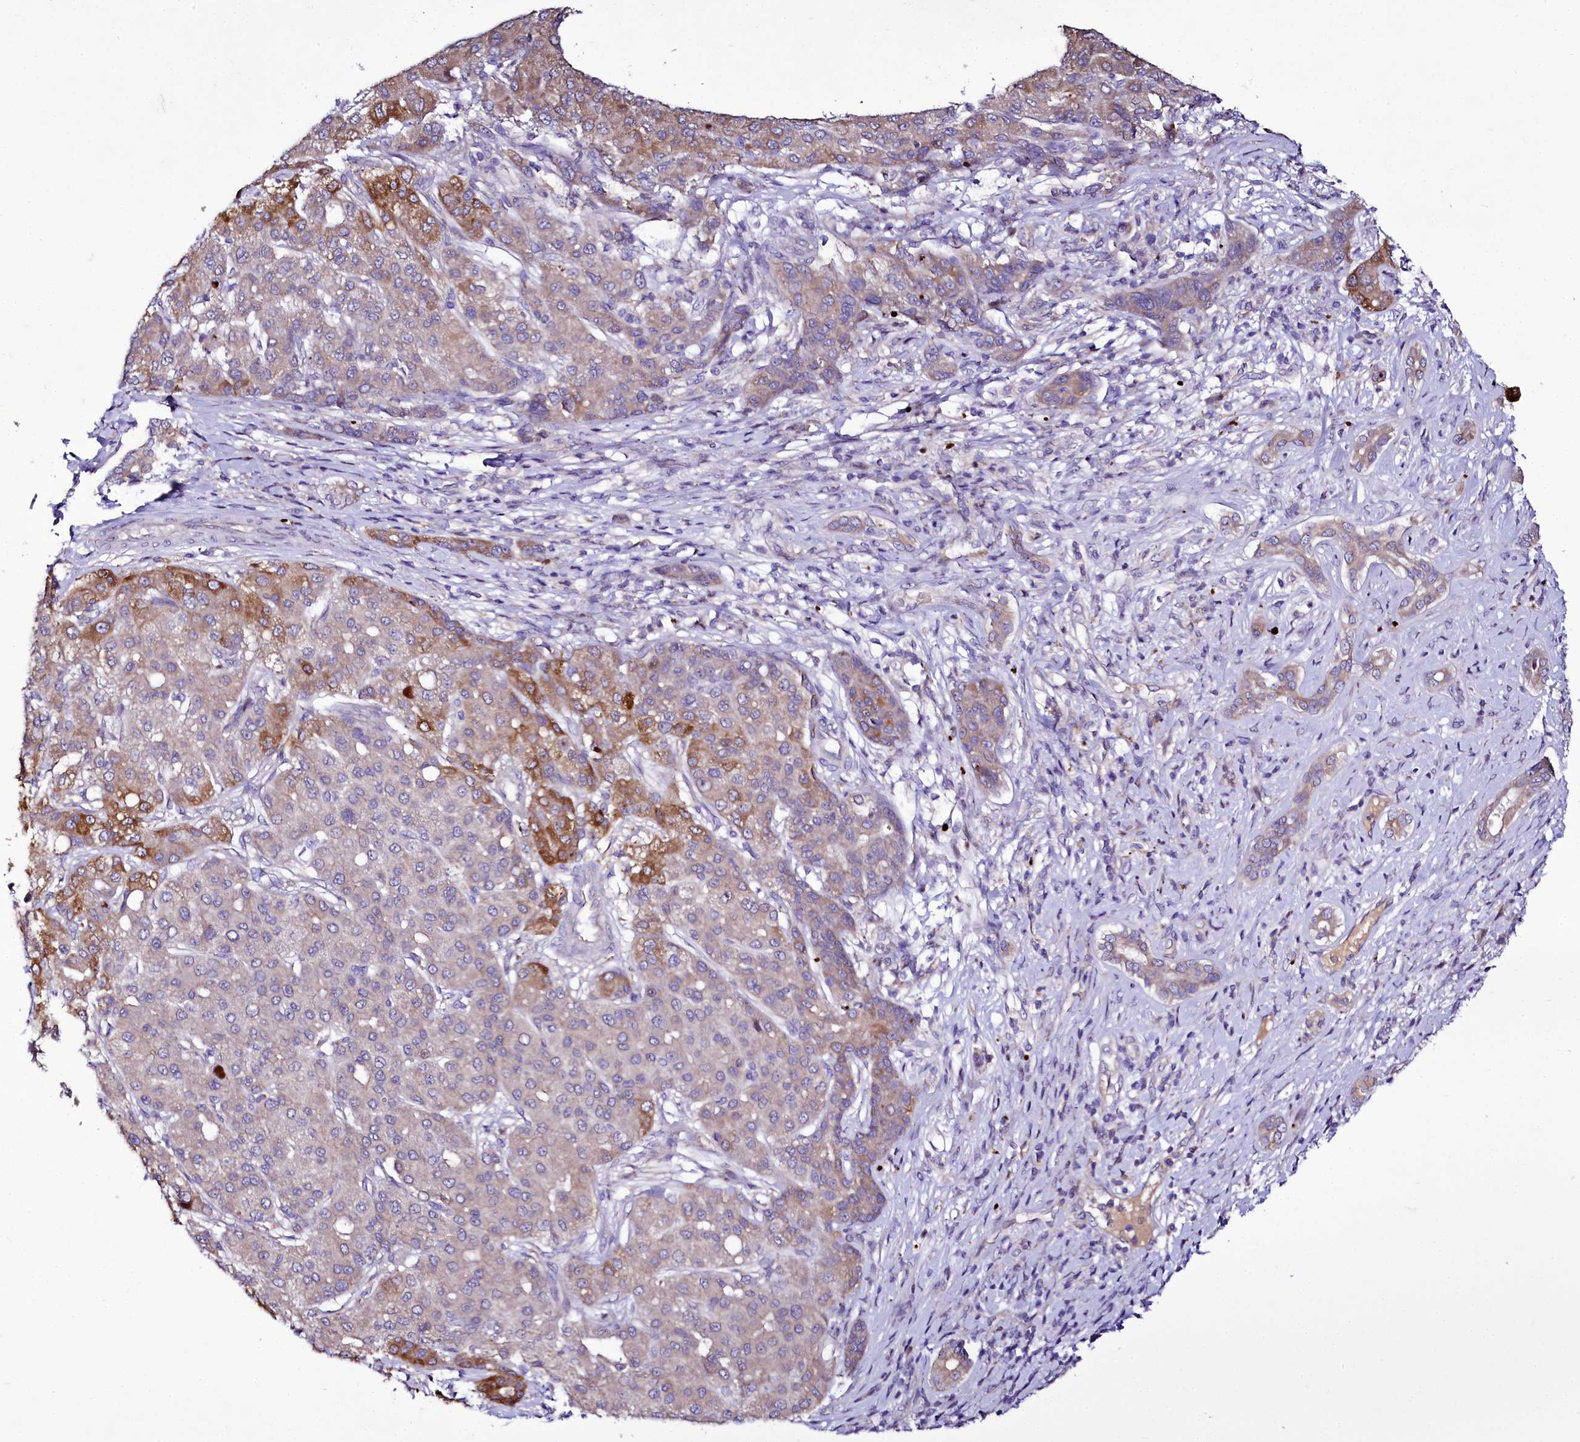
{"staining": {"intensity": "moderate", "quantity": "25%-75%", "location": "cytoplasmic/membranous"}, "tissue": "liver cancer", "cell_type": "Tumor cells", "image_type": "cancer", "snomed": [{"axis": "morphology", "description": "Carcinoma, Hepatocellular, NOS"}, {"axis": "topography", "description": "Liver"}], "caption": "A brown stain shows moderate cytoplasmic/membranous staining of a protein in hepatocellular carcinoma (liver) tumor cells. The staining was performed using DAB (3,3'-diaminobenzidine) to visualize the protein expression in brown, while the nuclei were stained in blue with hematoxylin (Magnification: 20x).", "gene": "ZC3H12C", "patient": {"sex": "male", "age": 65}}